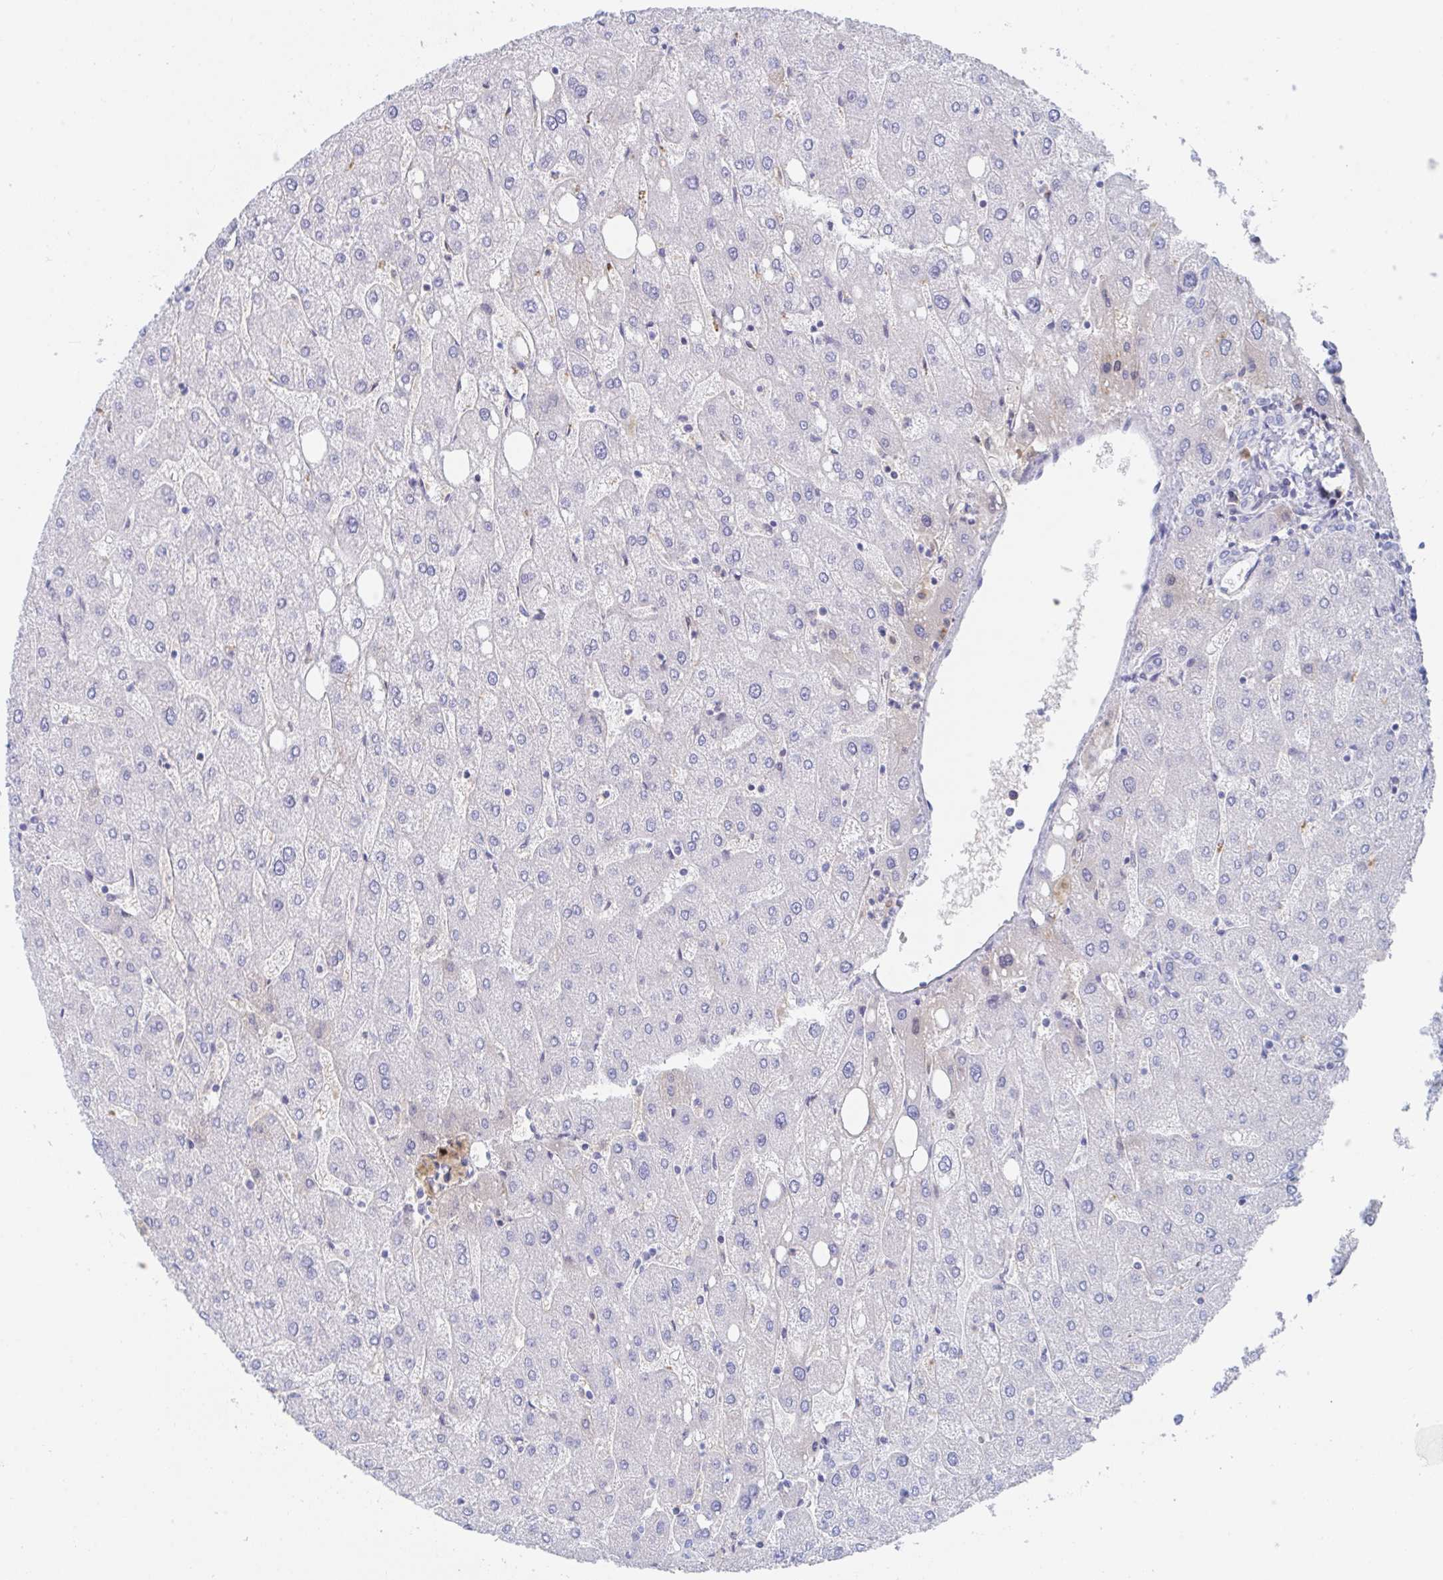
{"staining": {"intensity": "negative", "quantity": "none", "location": "none"}, "tissue": "liver", "cell_type": "Cholangiocytes", "image_type": "normal", "snomed": [{"axis": "morphology", "description": "Normal tissue, NOS"}, {"axis": "topography", "description": "Liver"}], "caption": "Immunohistochemistry (IHC) image of benign human liver stained for a protein (brown), which exhibits no positivity in cholangiocytes. (DAB (3,3'-diaminobenzidine) IHC, high magnification).", "gene": "TNFAIP6", "patient": {"sex": "male", "age": 67}}